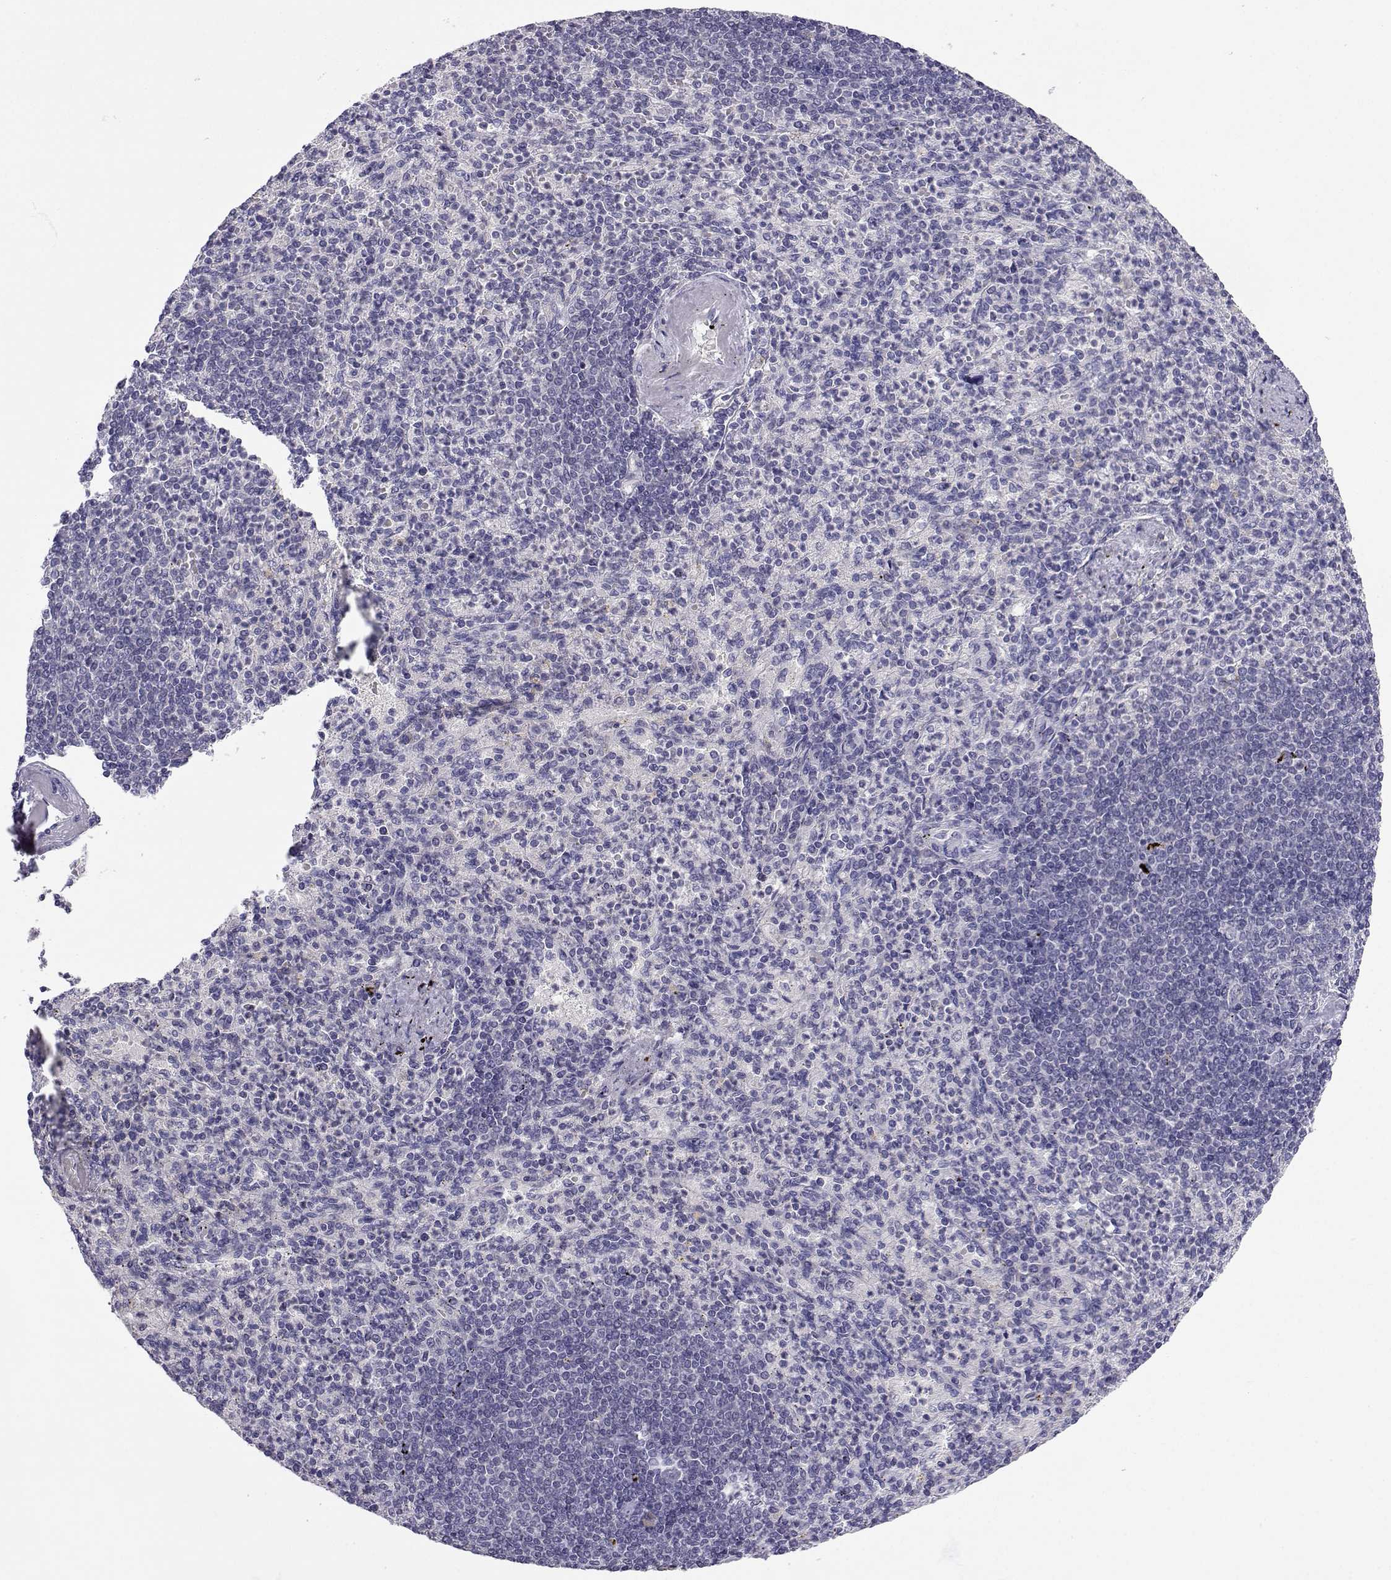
{"staining": {"intensity": "negative", "quantity": "none", "location": "none"}, "tissue": "spleen", "cell_type": "Cells in red pulp", "image_type": "normal", "snomed": [{"axis": "morphology", "description": "Normal tissue, NOS"}, {"axis": "topography", "description": "Spleen"}], "caption": "Cells in red pulp show no significant staining in unremarkable spleen.", "gene": "SLC6A3", "patient": {"sex": "female", "age": 74}}